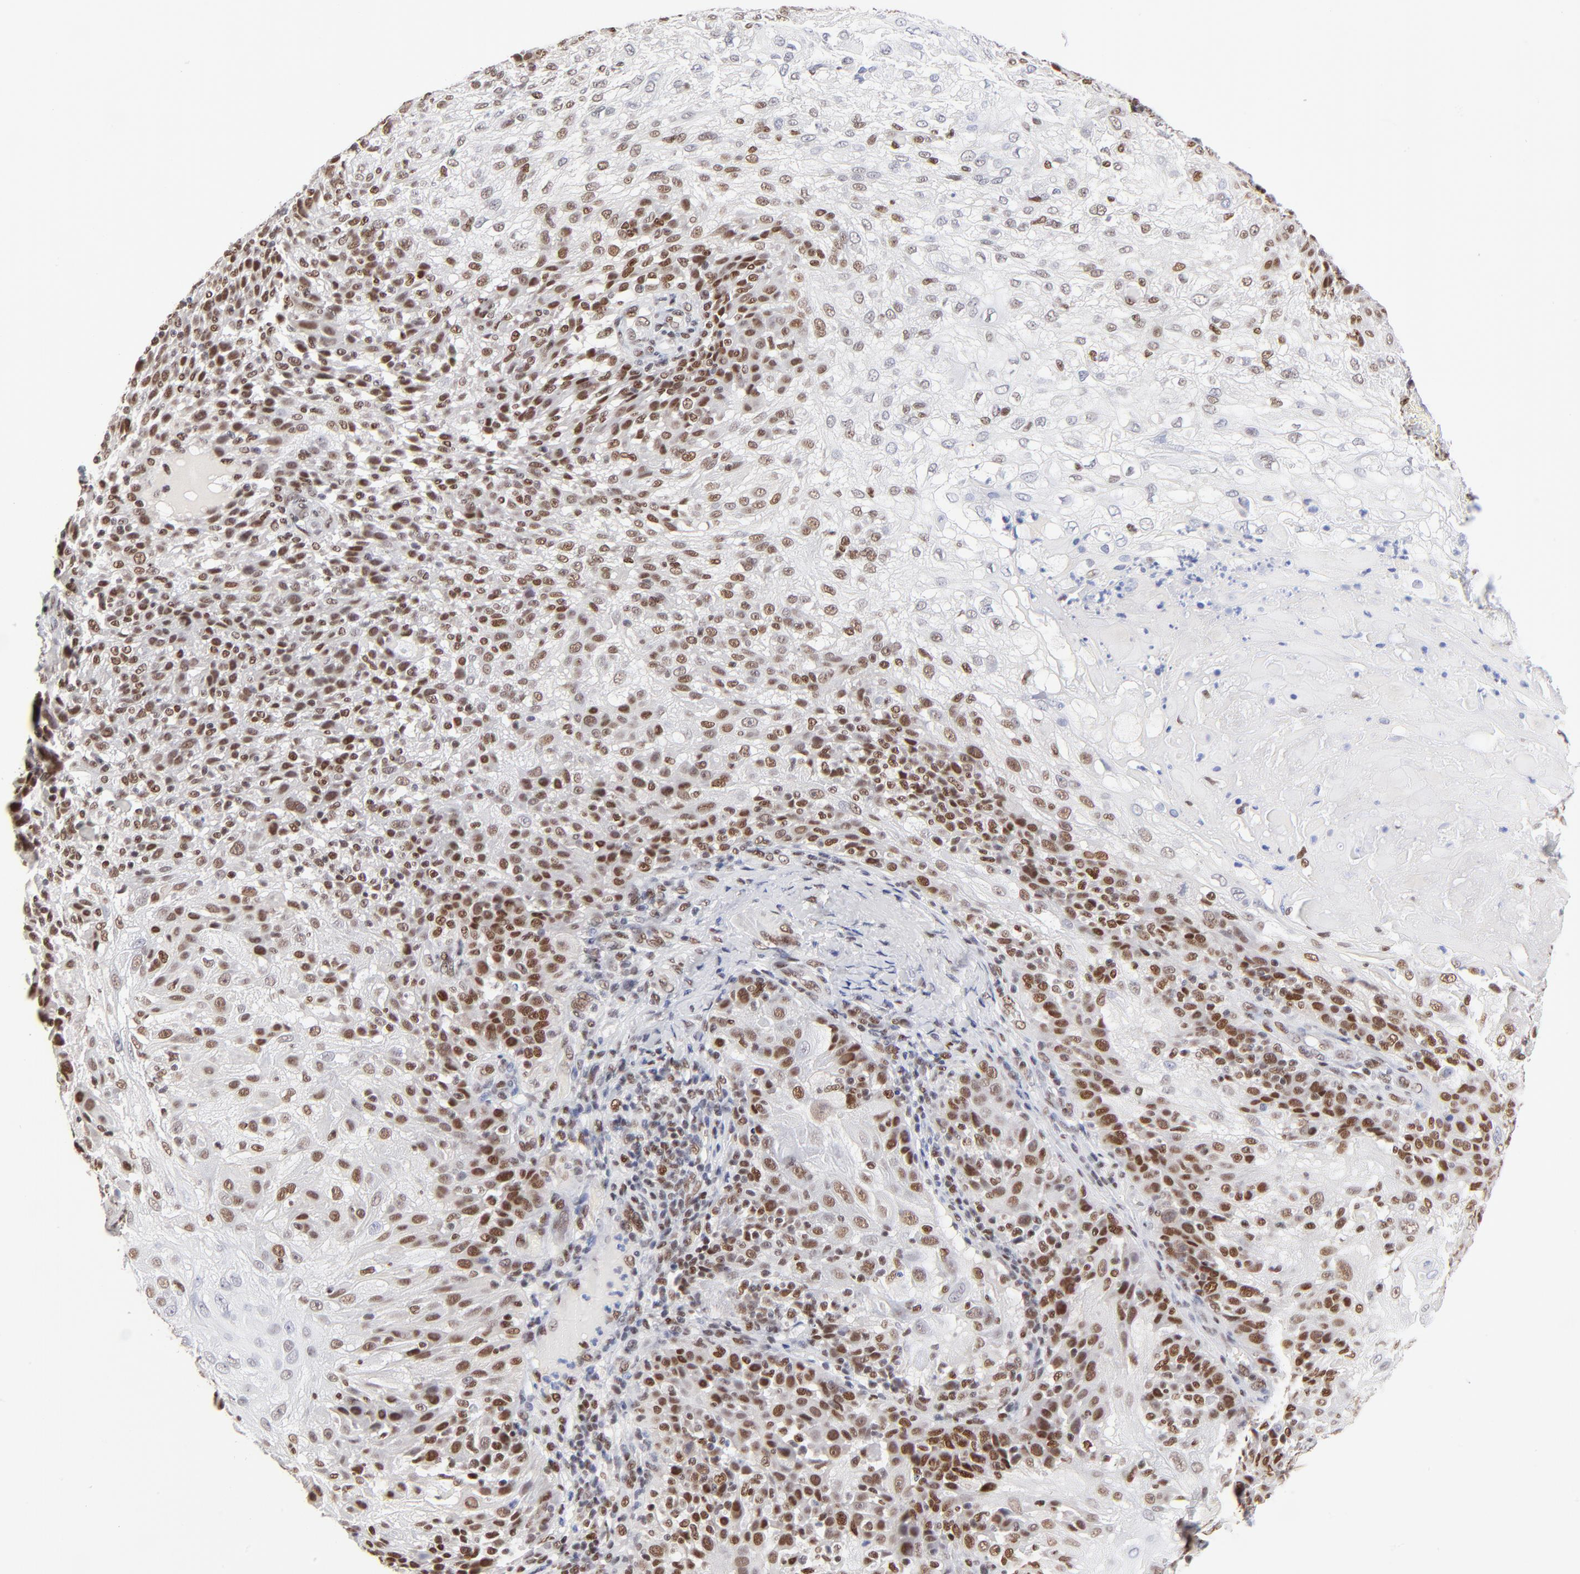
{"staining": {"intensity": "moderate", "quantity": "25%-75%", "location": "nuclear"}, "tissue": "skin cancer", "cell_type": "Tumor cells", "image_type": "cancer", "snomed": [{"axis": "morphology", "description": "Normal tissue, NOS"}, {"axis": "morphology", "description": "Squamous cell carcinoma, NOS"}, {"axis": "topography", "description": "Skin"}], "caption": "There is medium levels of moderate nuclear positivity in tumor cells of skin cancer, as demonstrated by immunohistochemical staining (brown color).", "gene": "ZMYM3", "patient": {"sex": "female", "age": 83}}